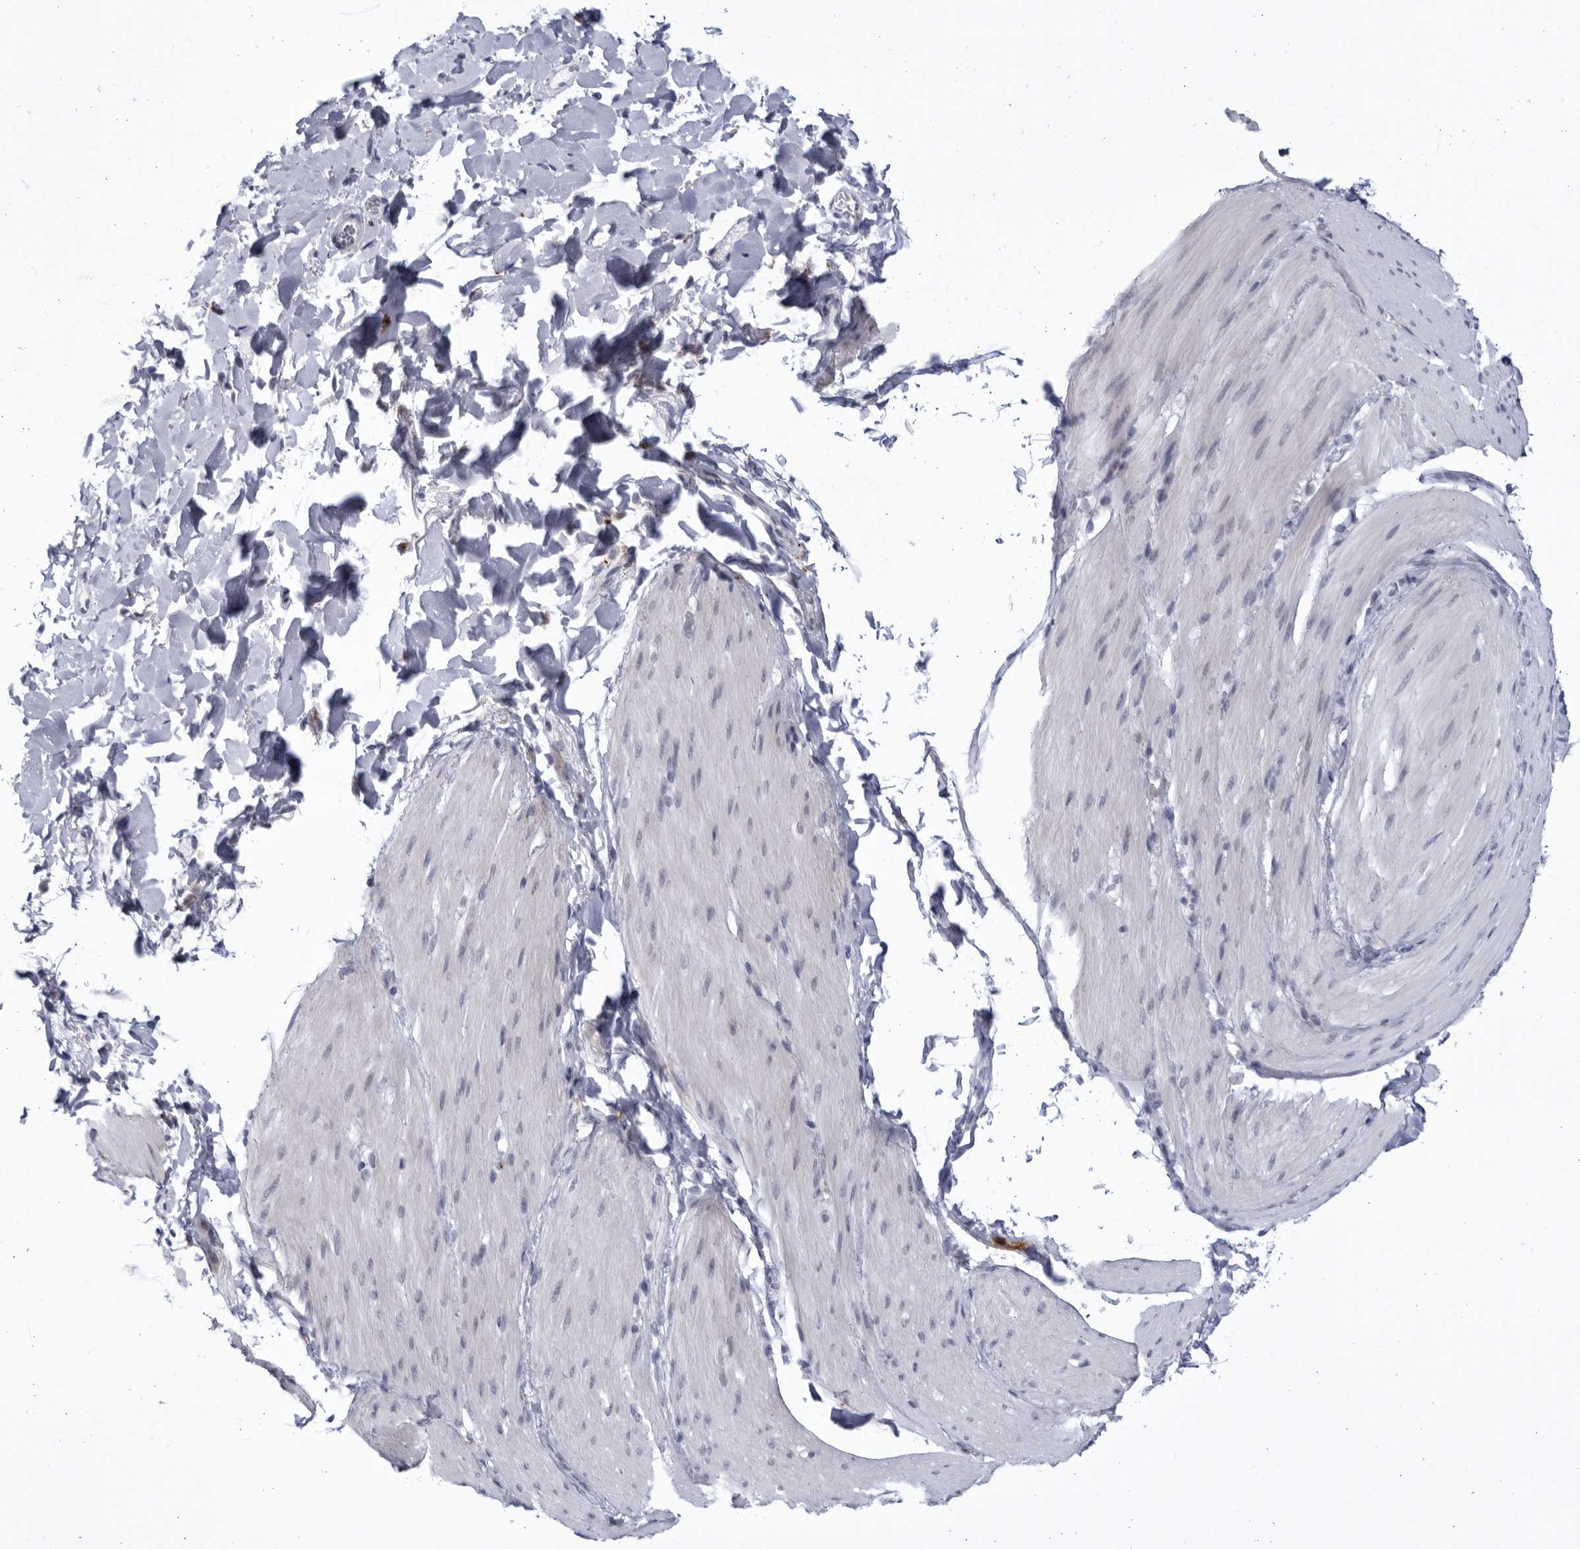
{"staining": {"intensity": "negative", "quantity": "none", "location": "none"}, "tissue": "smooth muscle", "cell_type": "Smooth muscle cells", "image_type": "normal", "snomed": [{"axis": "morphology", "description": "Normal tissue, NOS"}, {"axis": "topography", "description": "Smooth muscle"}, {"axis": "topography", "description": "Small intestine"}], "caption": "A high-resolution image shows immunohistochemistry staining of normal smooth muscle, which exhibits no significant expression in smooth muscle cells. (Stains: DAB immunohistochemistry (IHC) with hematoxylin counter stain, Microscopy: brightfield microscopy at high magnification).", "gene": "CCDC181", "patient": {"sex": "female", "age": 84}}